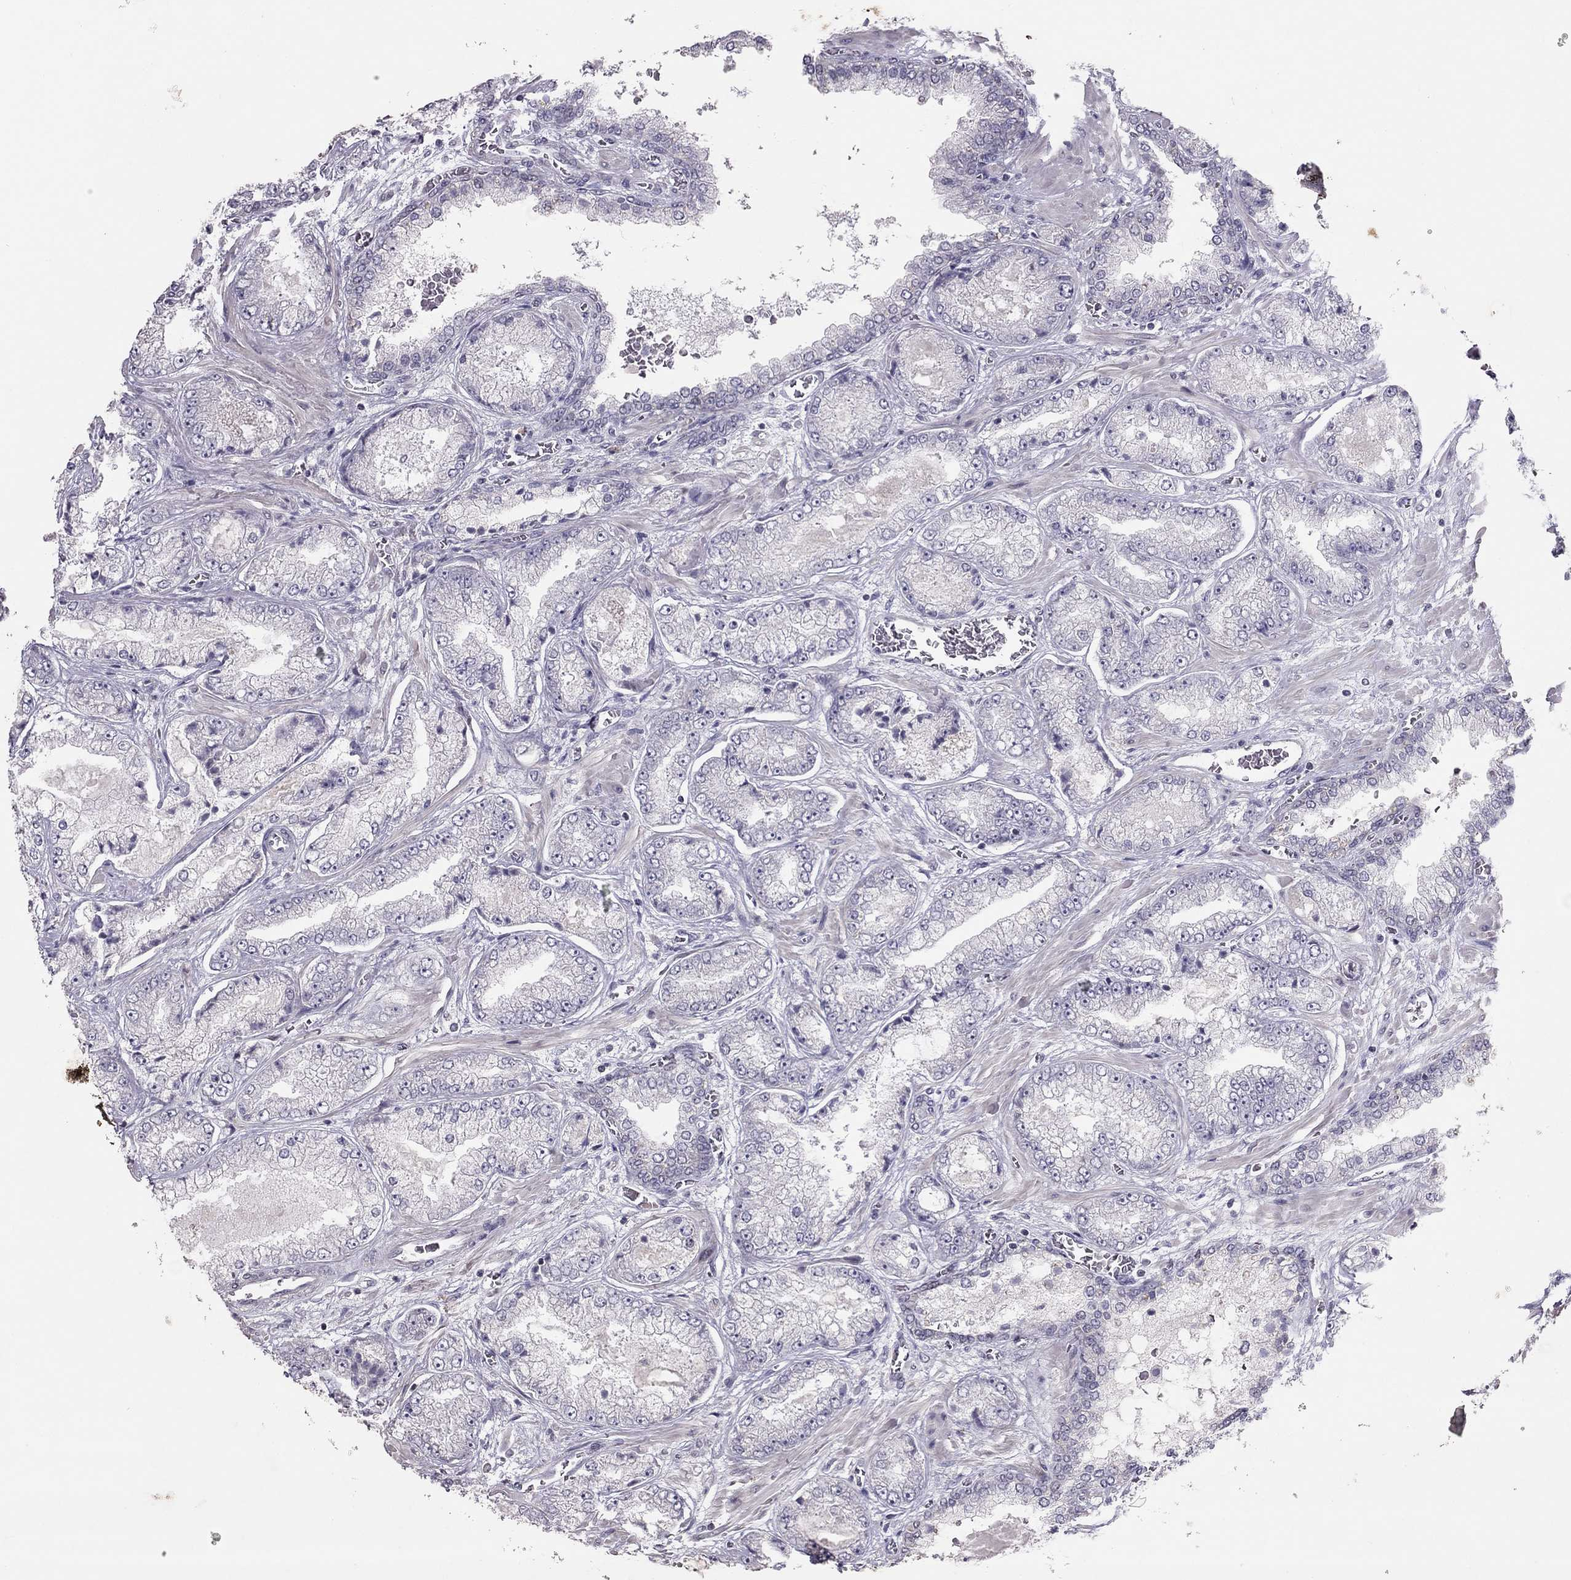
{"staining": {"intensity": "negative", "quantity": "none", "location": "none"}, "tissue": "prostate cancer", "cell_type": "Tumor cells", "image_type": "cancer", "snomed": [{"axis": "morphology", "description": "Adenocarcinoma, Low grade"}, {"axis": "topography", "description": "Prostate"}], "caption": "Prostate cancer (adenocarcinoma (low-grade)) stained for a protein using immunohistochemistry (IHC) shows no positivity tumor cells.", "gene": "TSHB", "patient": {"sex": "male", "age": 57}}